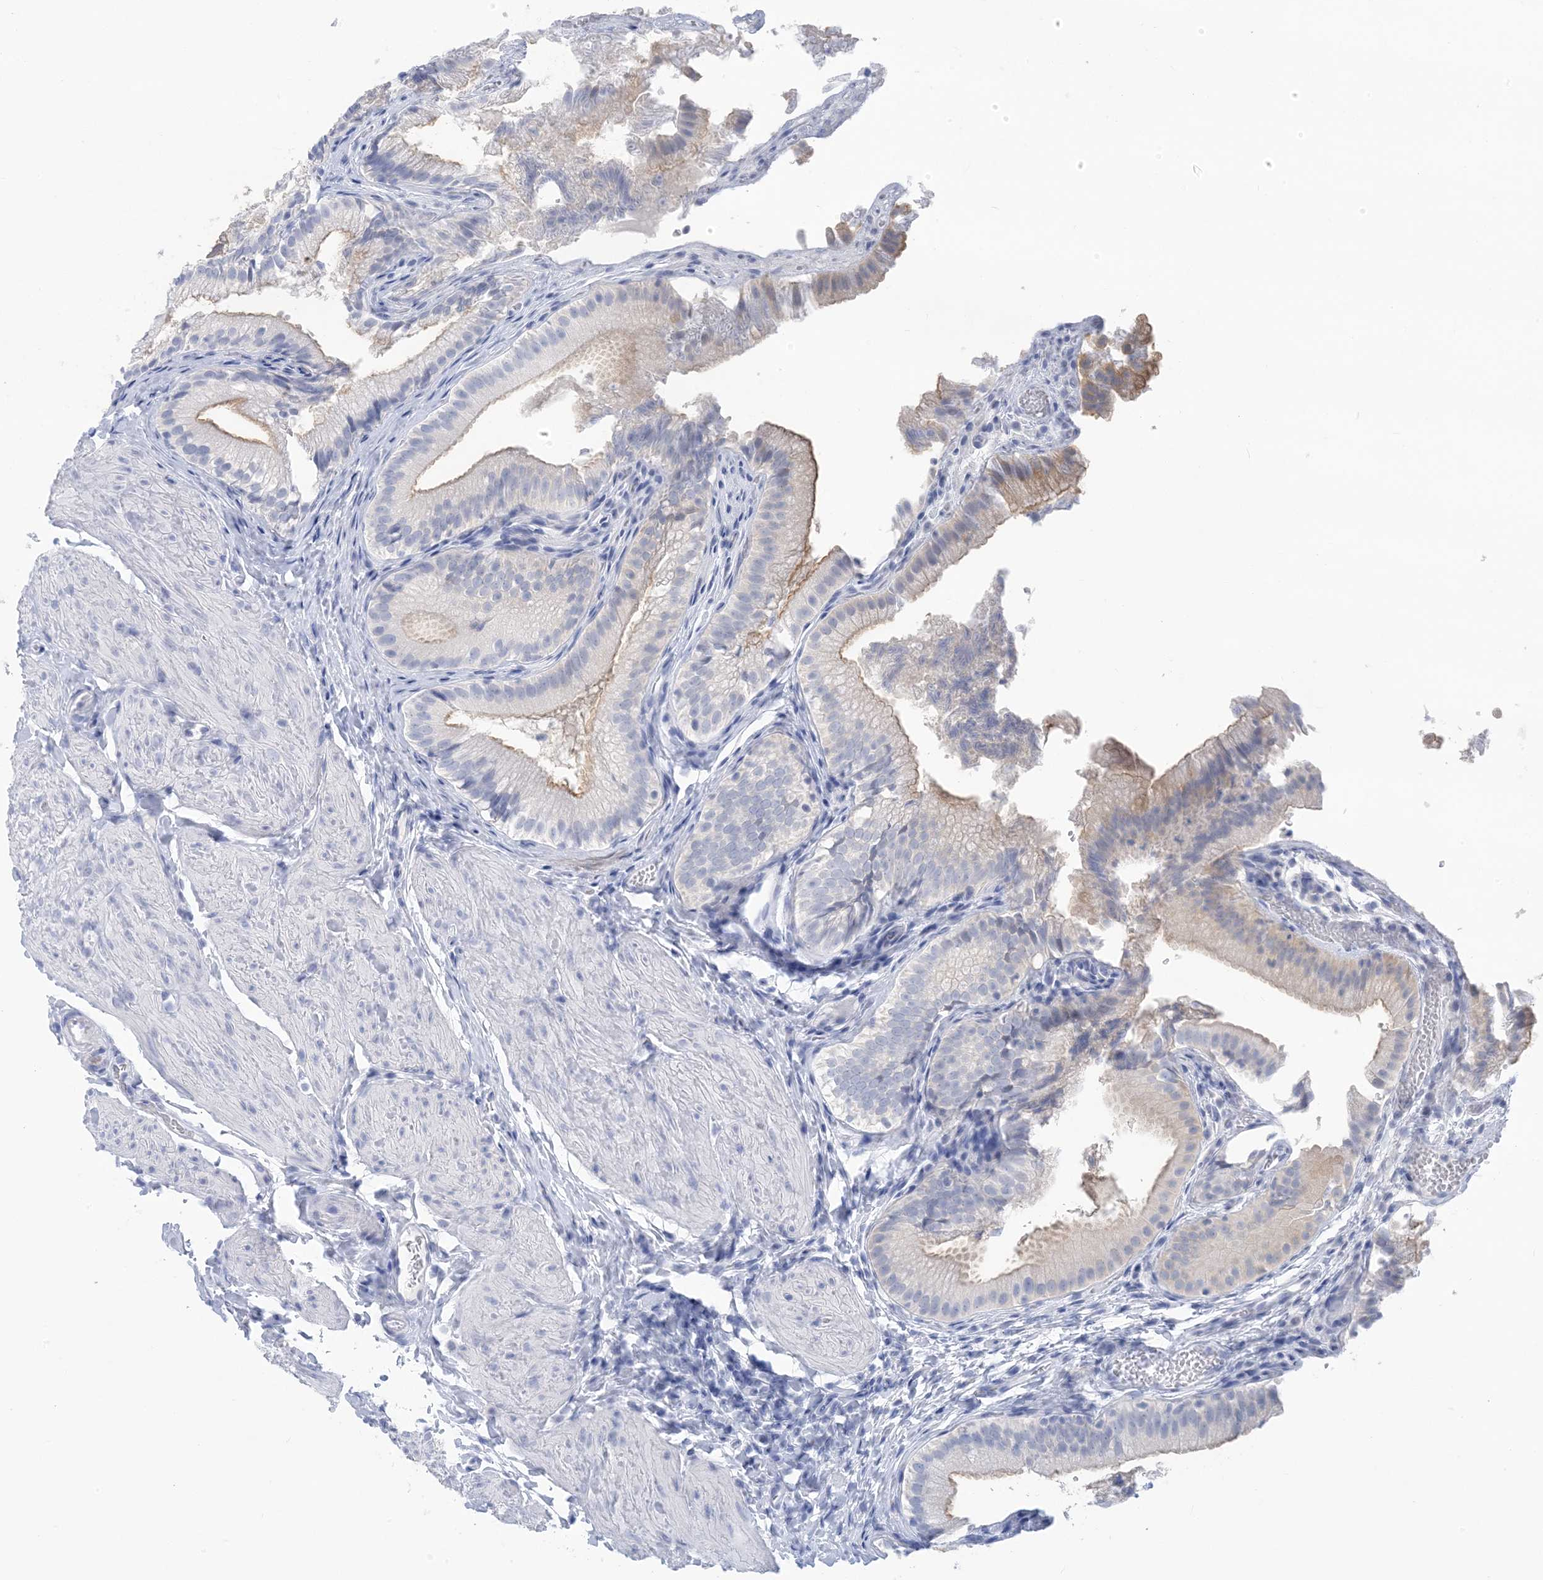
{"staining": {"intensity": "weak", "quantity": "25%-75%", "location": "cytoplasmic/membranous"}, "tissue": "gallbladder", "cell_type": "Glandular cells", "image_type": "normal", "snomed": [{"axis": "morphology", "description": "Normal tissue, NOS"}, {"axis": "topography", "description": "Gallbladder"}], "caption": "Gallbladder was stained to show a protein in brown. There is low levels of weak cytoplasmic/membranous expression in approximately 25%-75% of glandular cells. Using DAB (3,3'-diaminobenzidine) (brown) and hematoxylin (blue) stains, captured at high magnification using brightfield microscopy.", "gene": "SH3YL1", "patient": {"sex": "female", "age": 30}}